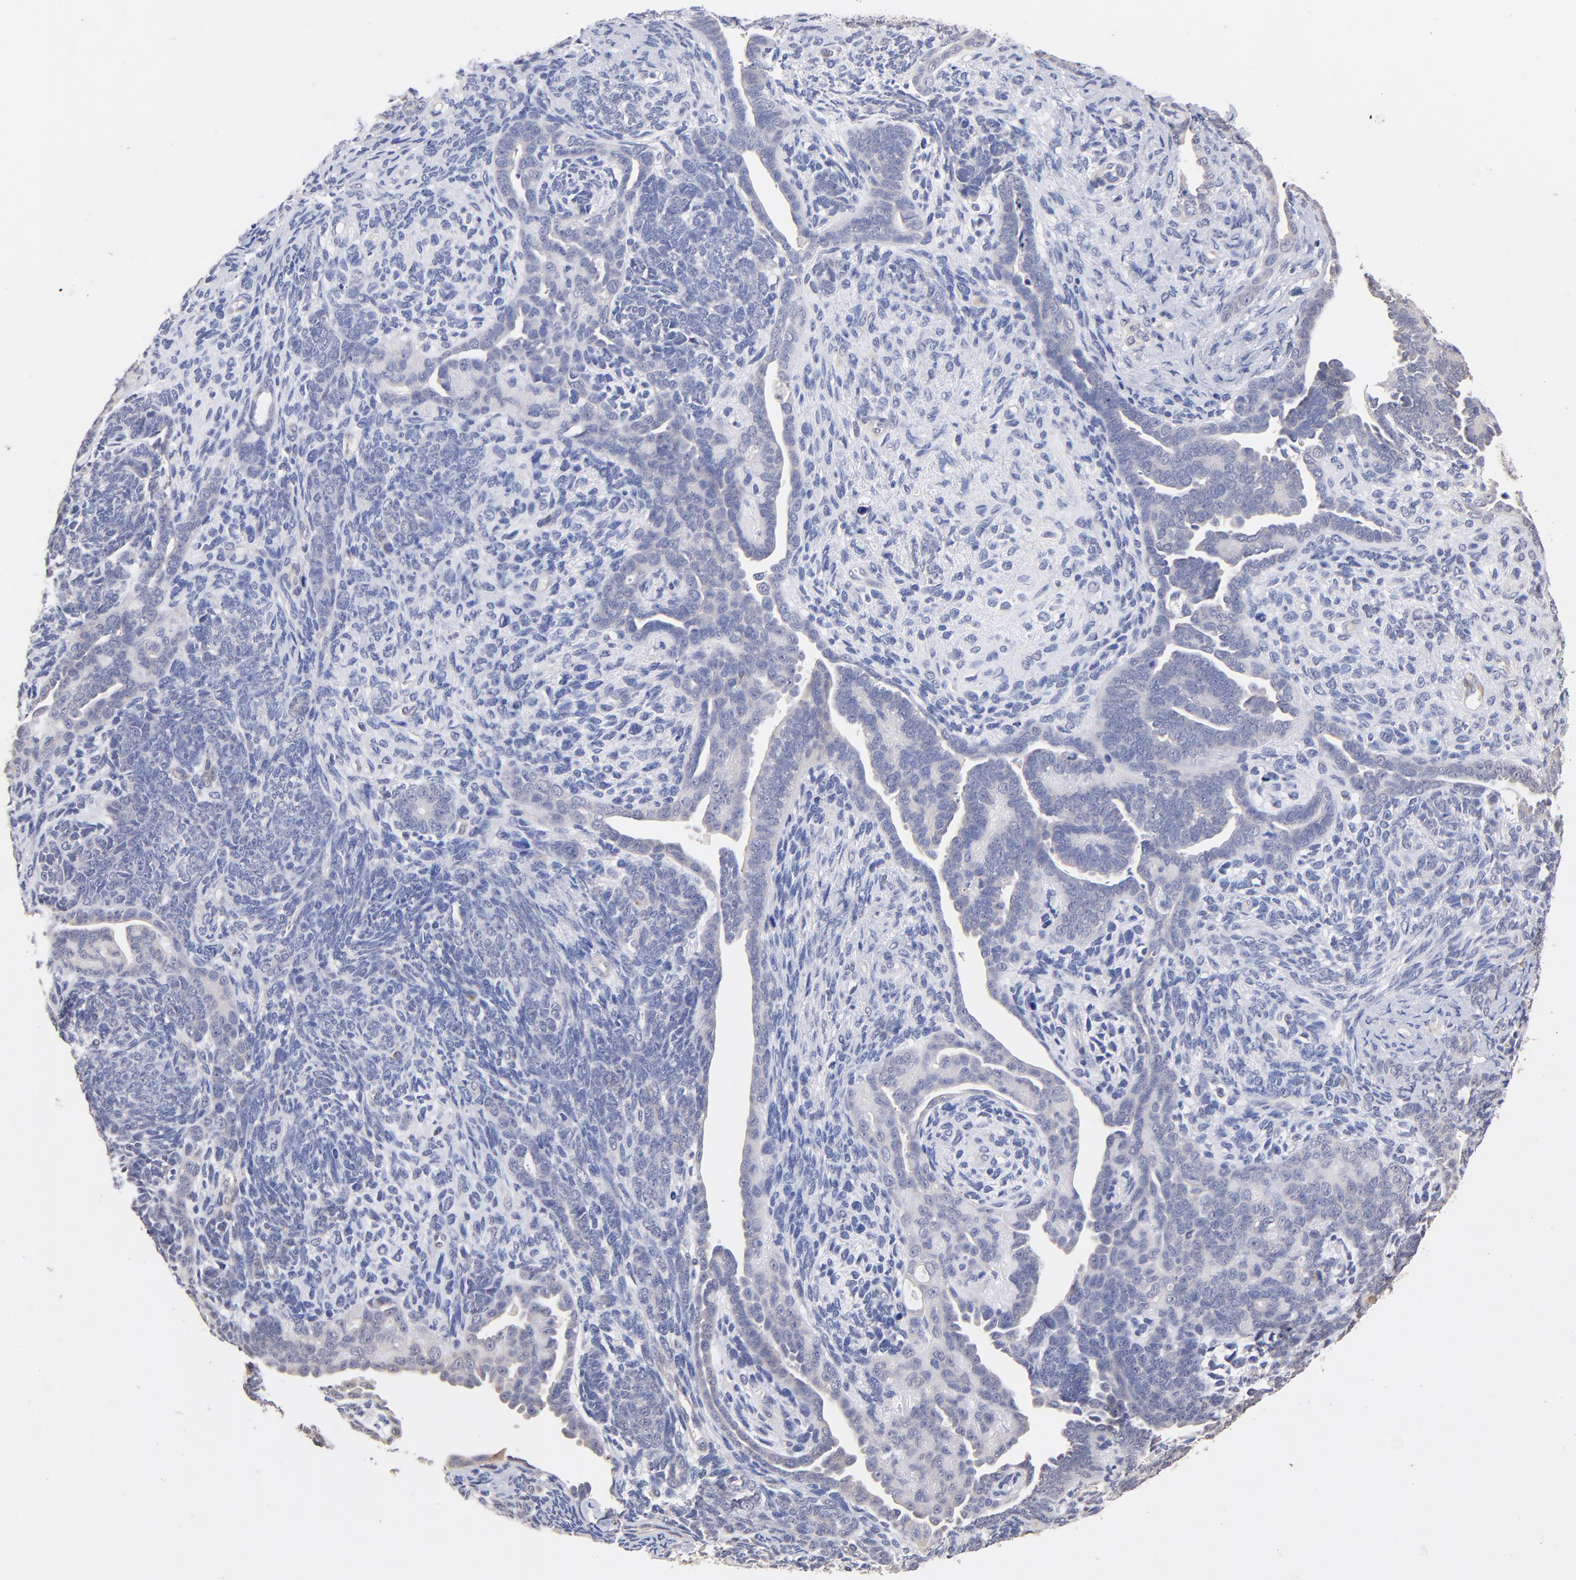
{"staining": {"intensity": "negative", "quantity": "none", "location": "none"}, "tissue": "endometrial cancer", "cell_type": "Tumor cells", "image_type": "cancer", "snomed": [{"axis": "morphology", "description": "Neoplasm, malignant, NOS"}, {"axis": "topography", "description": "Endometrium"}], "caption": "Tumor cells are negative for brown protein staining in neoplasm (malignant) (endometrial).", "gene": "RIBC2", "patient": {"sex": "female", "age": 74}}